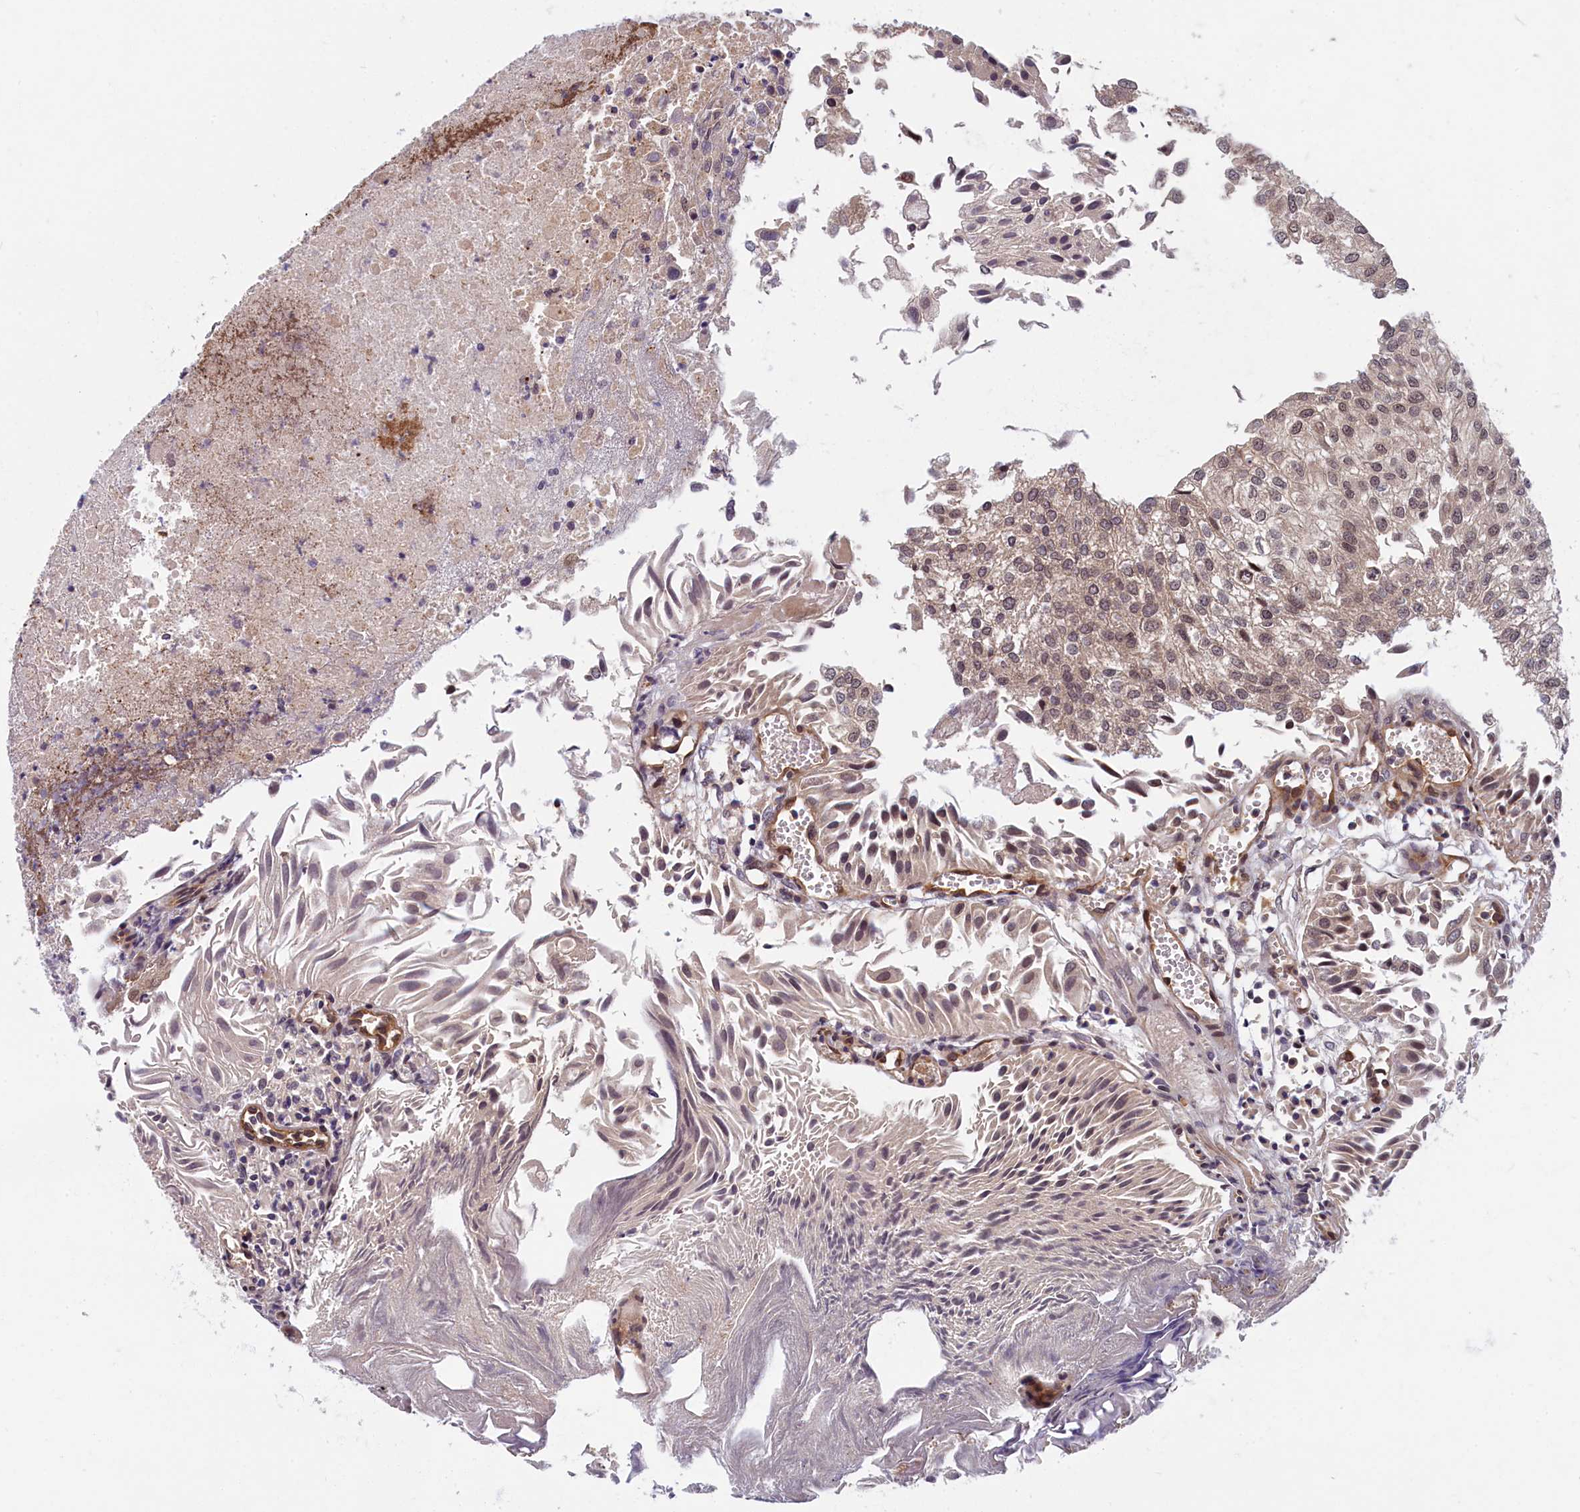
{"staining": {"intensity": "moderate", "quantity": "25%-75%", "location": "nuclear"}, "tissue": "urothelial cancer", "cell_type": "Tumor cells", "image_type": "cancer", "snomed": [{"axis": "morphology", "description": "Urothelial carcinoma, Low grade"}, {"axis": "topography", "description": "Urinary bladder"}], "caption": "Human low-grade urothelial carcinoma stained with a protein marker exhibits moderate staining in tumor cells.", "gene": "SNRK", "patient": {"sex": "female", "age": 89}}